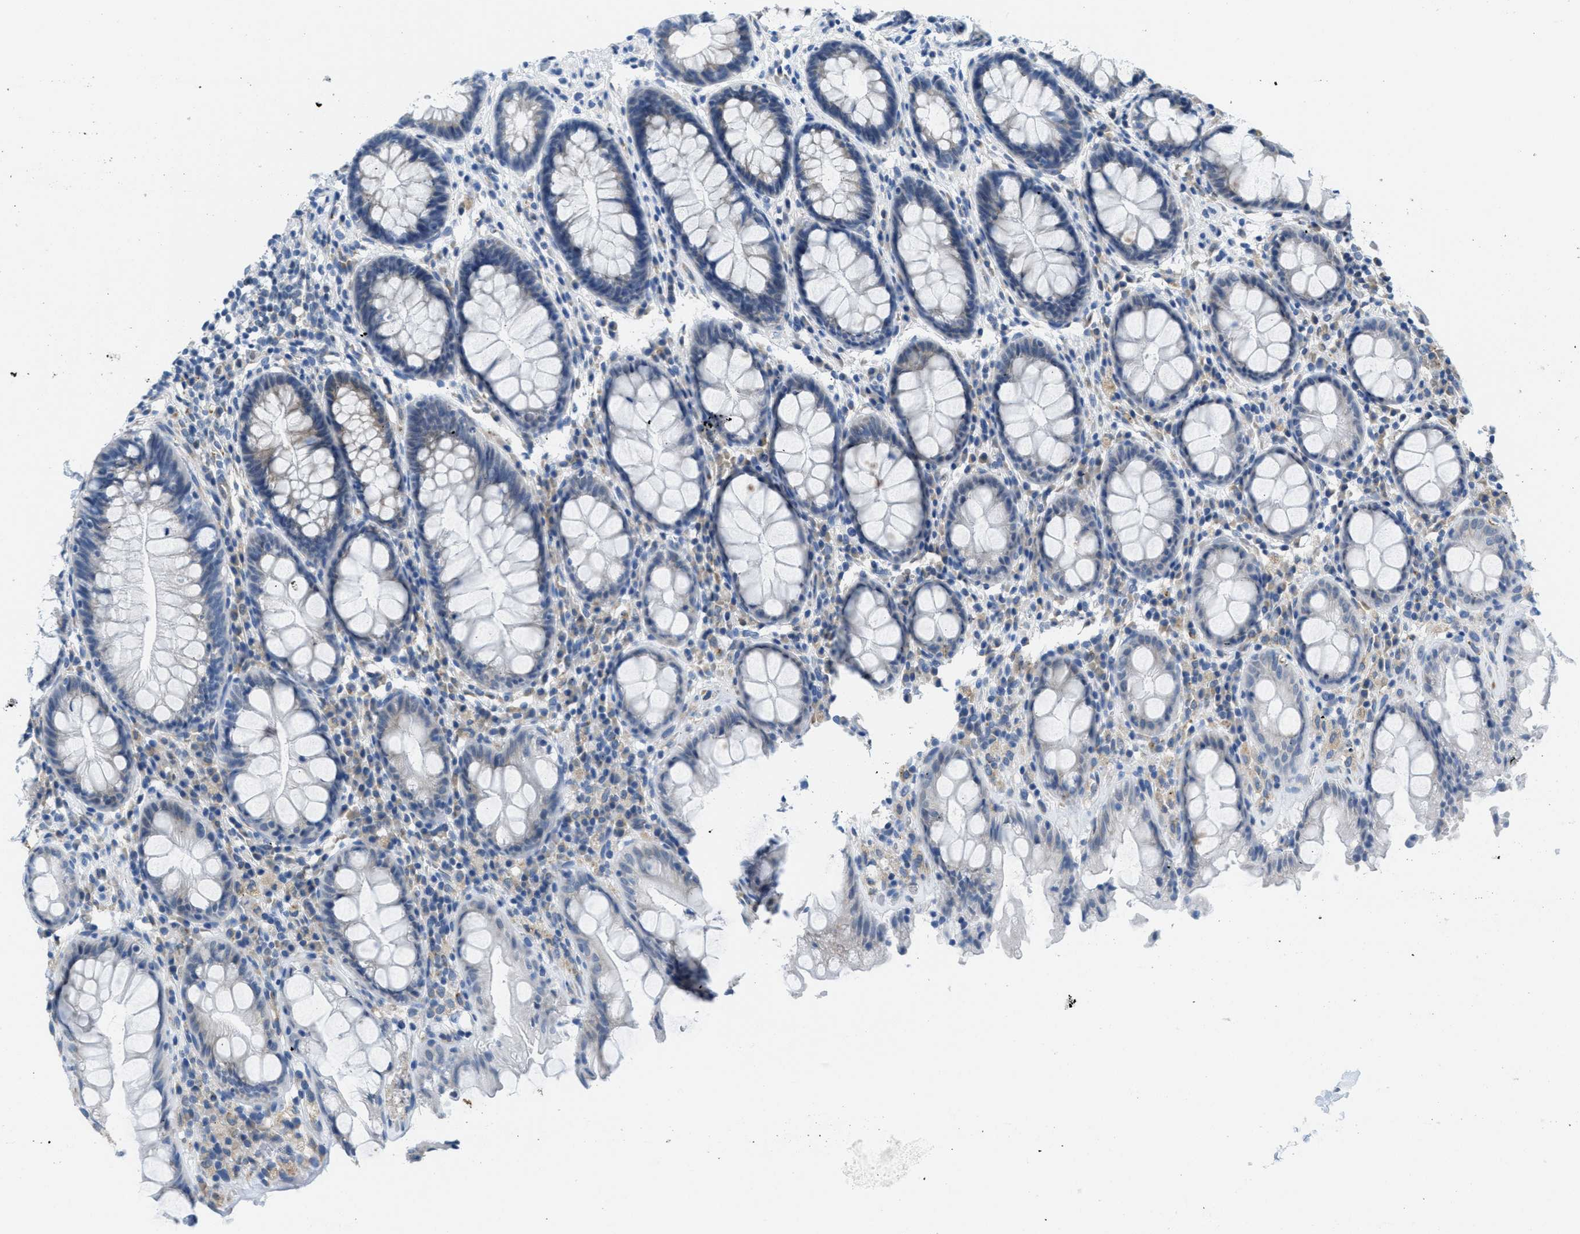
{"staining": {"intensity": "negative", "quantity": "none", "location": "none"}, "tissue": "rectum", "cell_type": "Glandular cells", "image_type": "normal", "snomed": [{"axis": "morphology", "description": "Normal tissue, NOS"}, {"axis": "topography", "description": "Rectum"}], "caption": "Immunohistochemistry image of unremarkable rectum: human rectum stained with DAB reveals no significant protein positivity in glandular cells. (DAB (3,3'-diaminobenzidine) IHC with hematoxylin counter stain).", "gene": "PTDSS1", "patient": {"sex": "male", "age": 64}}